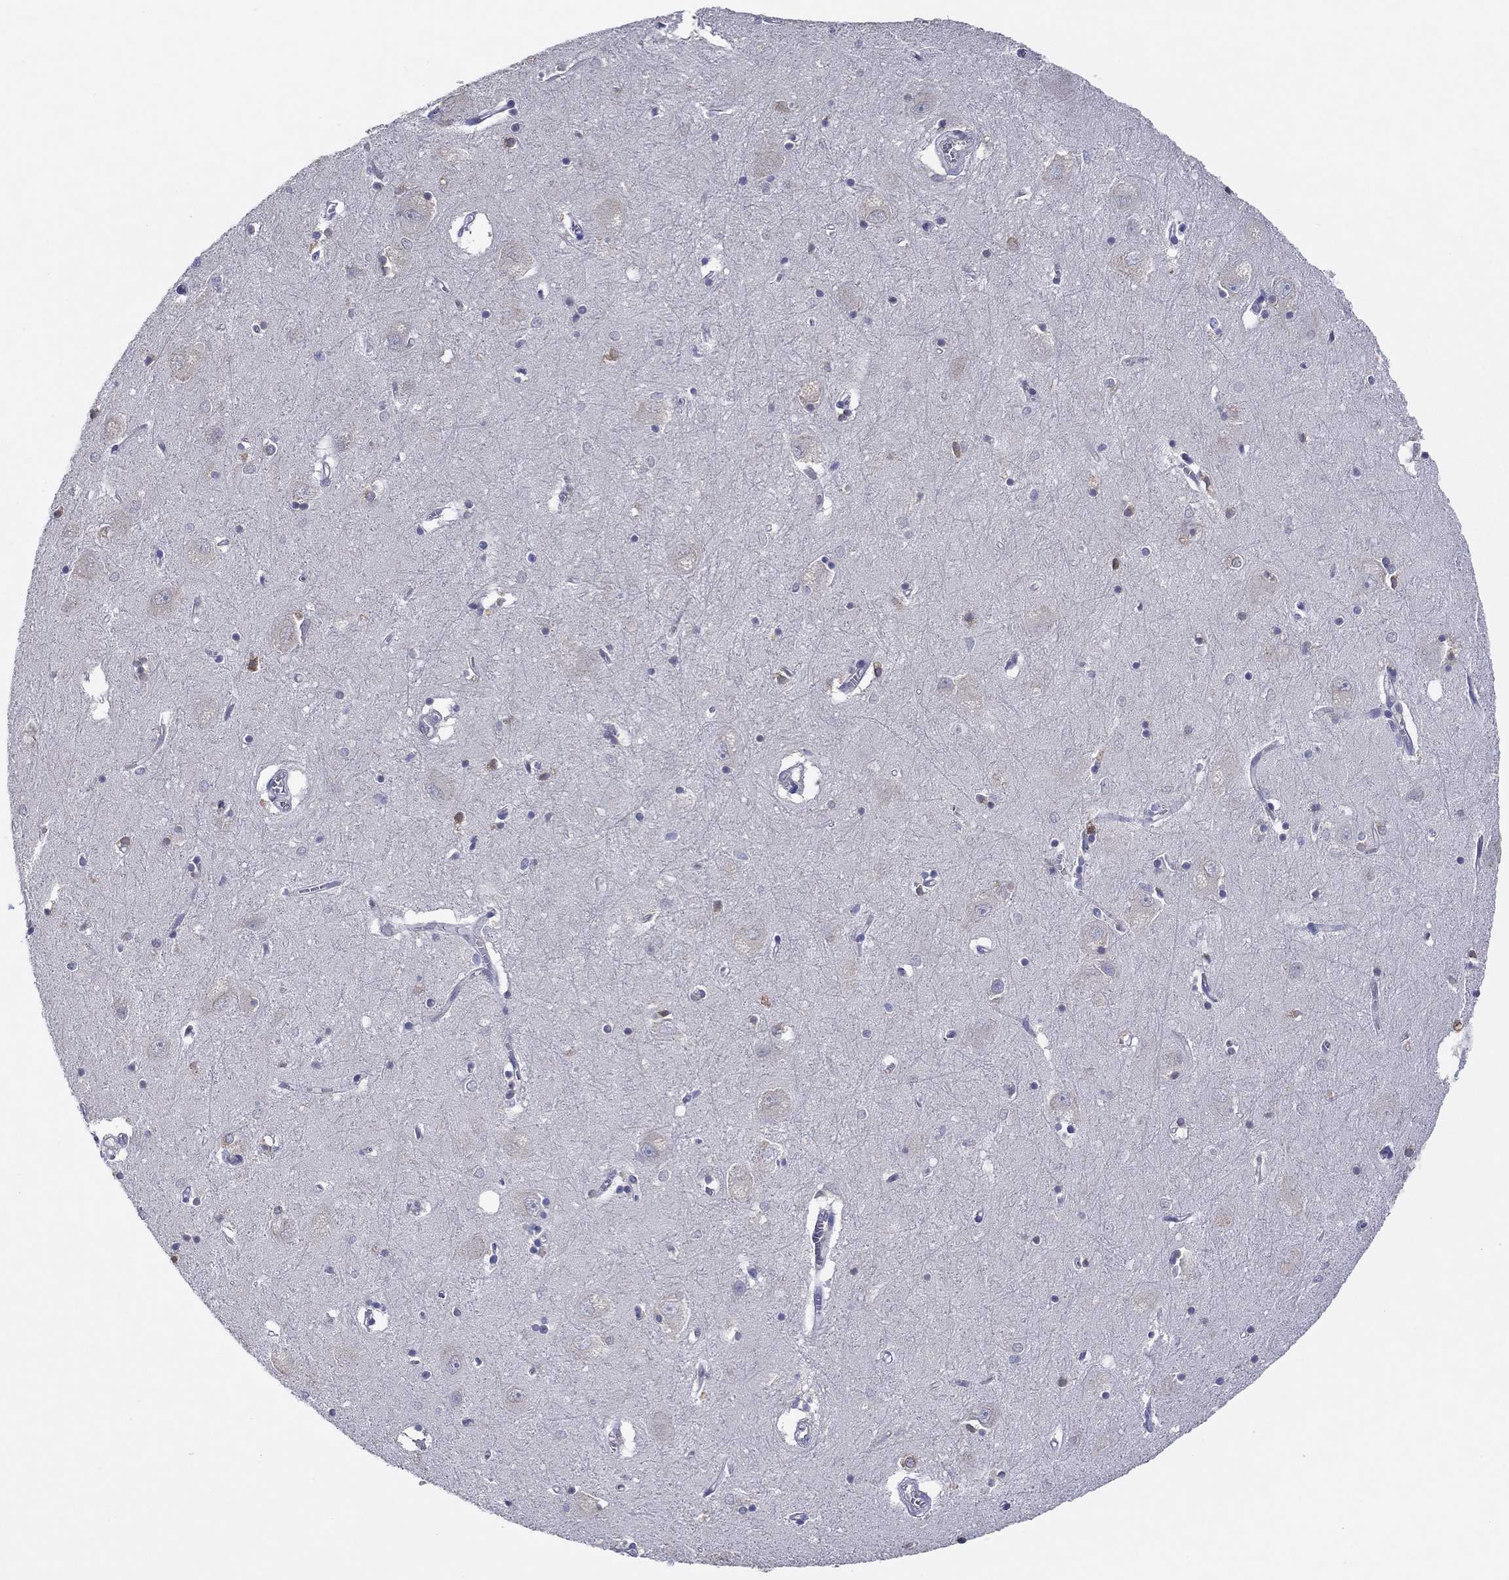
{"staining": {"intensity": "negative", "quantity": "none", "location": "none"}, "tissue": "caudate", "cell_type": "Glial cells", "image_type": "normal", "snomed": [{"axis": "morphology", "description": "Normal tissue, NOS"}, {"axis": "topography", "description": "Lateral ventricle wall"}], "caption": "Immunohistochemistry image of normal human caudate stained for a protein (brown), which exhibits no staining in glial cells.", "gene": "ERMP1", "patient": {"sex": "male", "age": 54}}